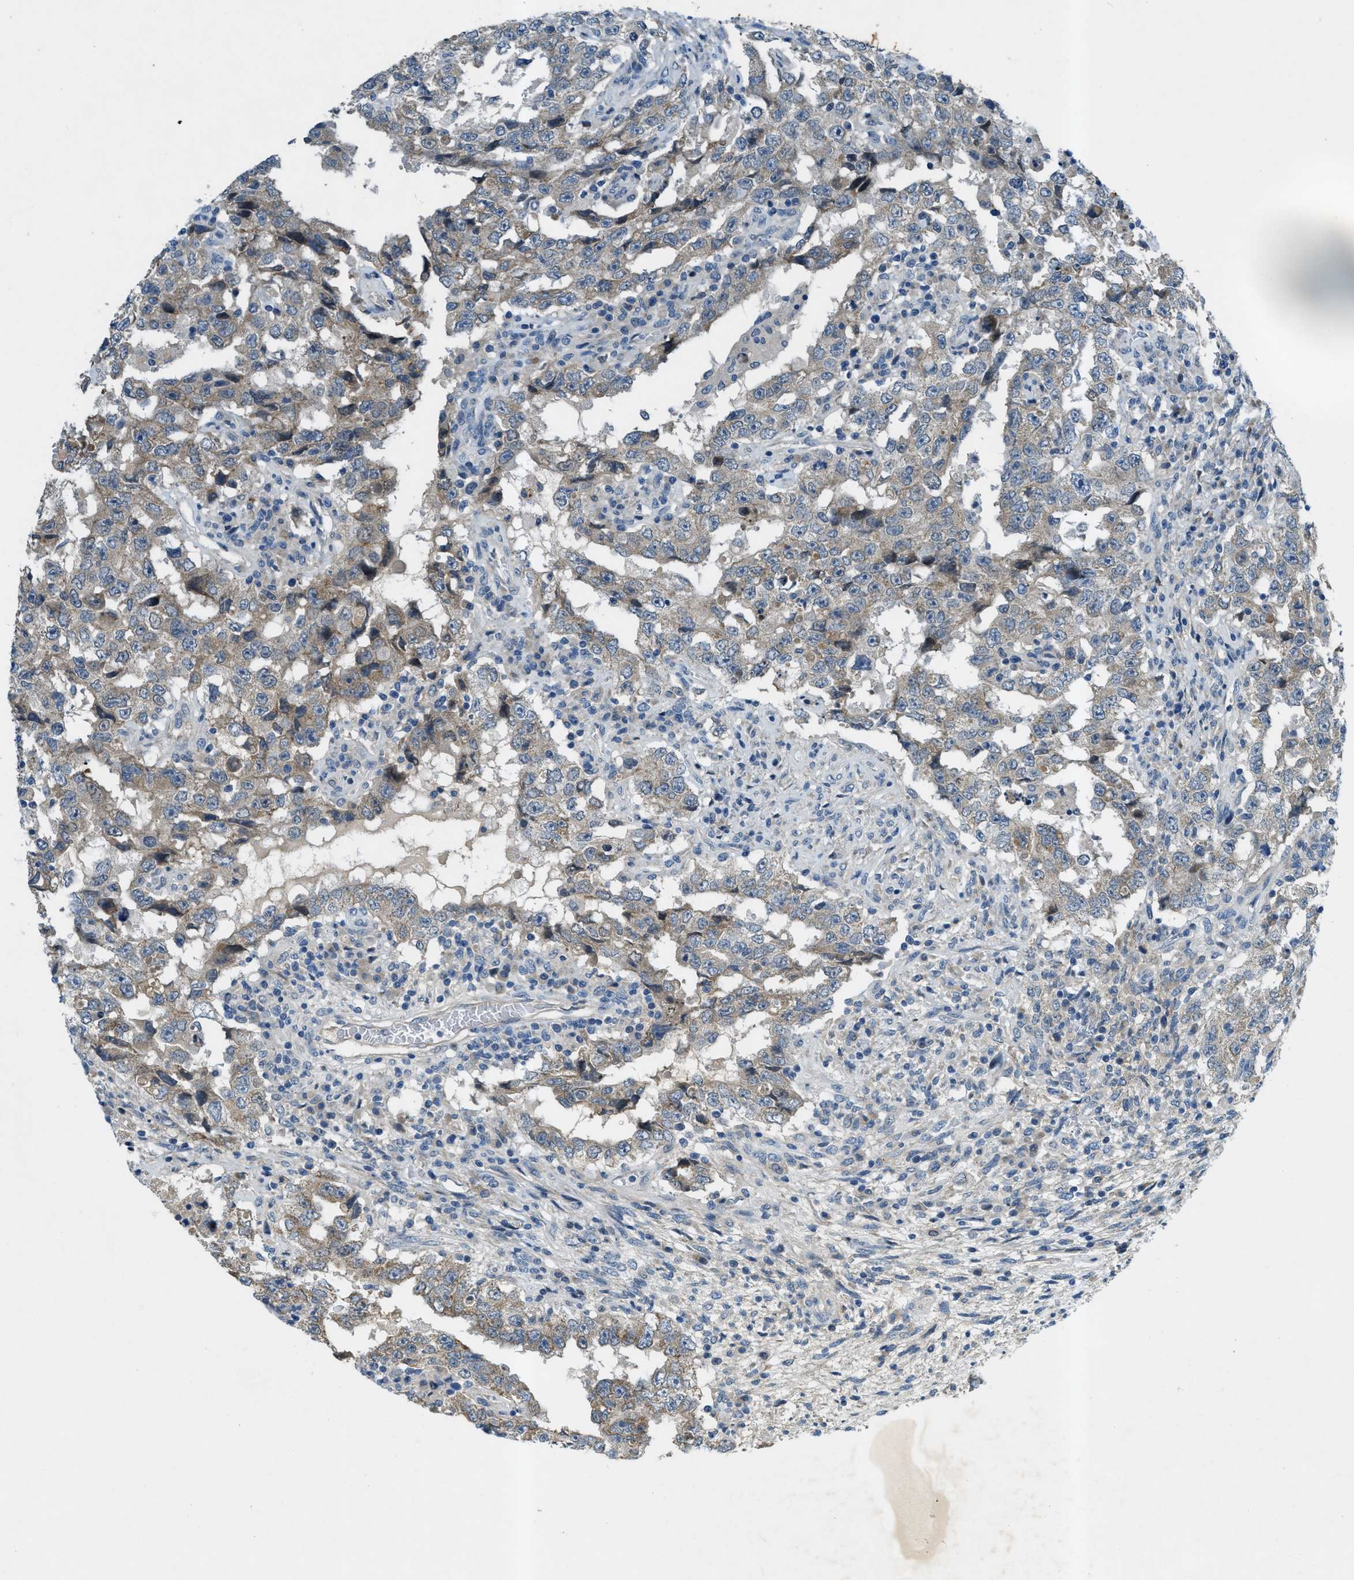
{"staining": {"intensity": "weak", "quantity": "25%-75%", "location": "cytoplasmic/membranous"}, "tissue": "testis cancer", "cell_type": "Tumor cells", "image_type": "cancer", "snomed": [{"axis": "morphology", "description": "Carcinoma, Embryonal, NOS"}, {"axis": "topography", "description": "Testis"}], "caption": "Tumor cells display low levels of weak cytoplasmic/membranous staining in about 25%-75% of cells in human testis cancer.", "gene": "SNX14", "patient": {"sex": "male", "age": 26}}